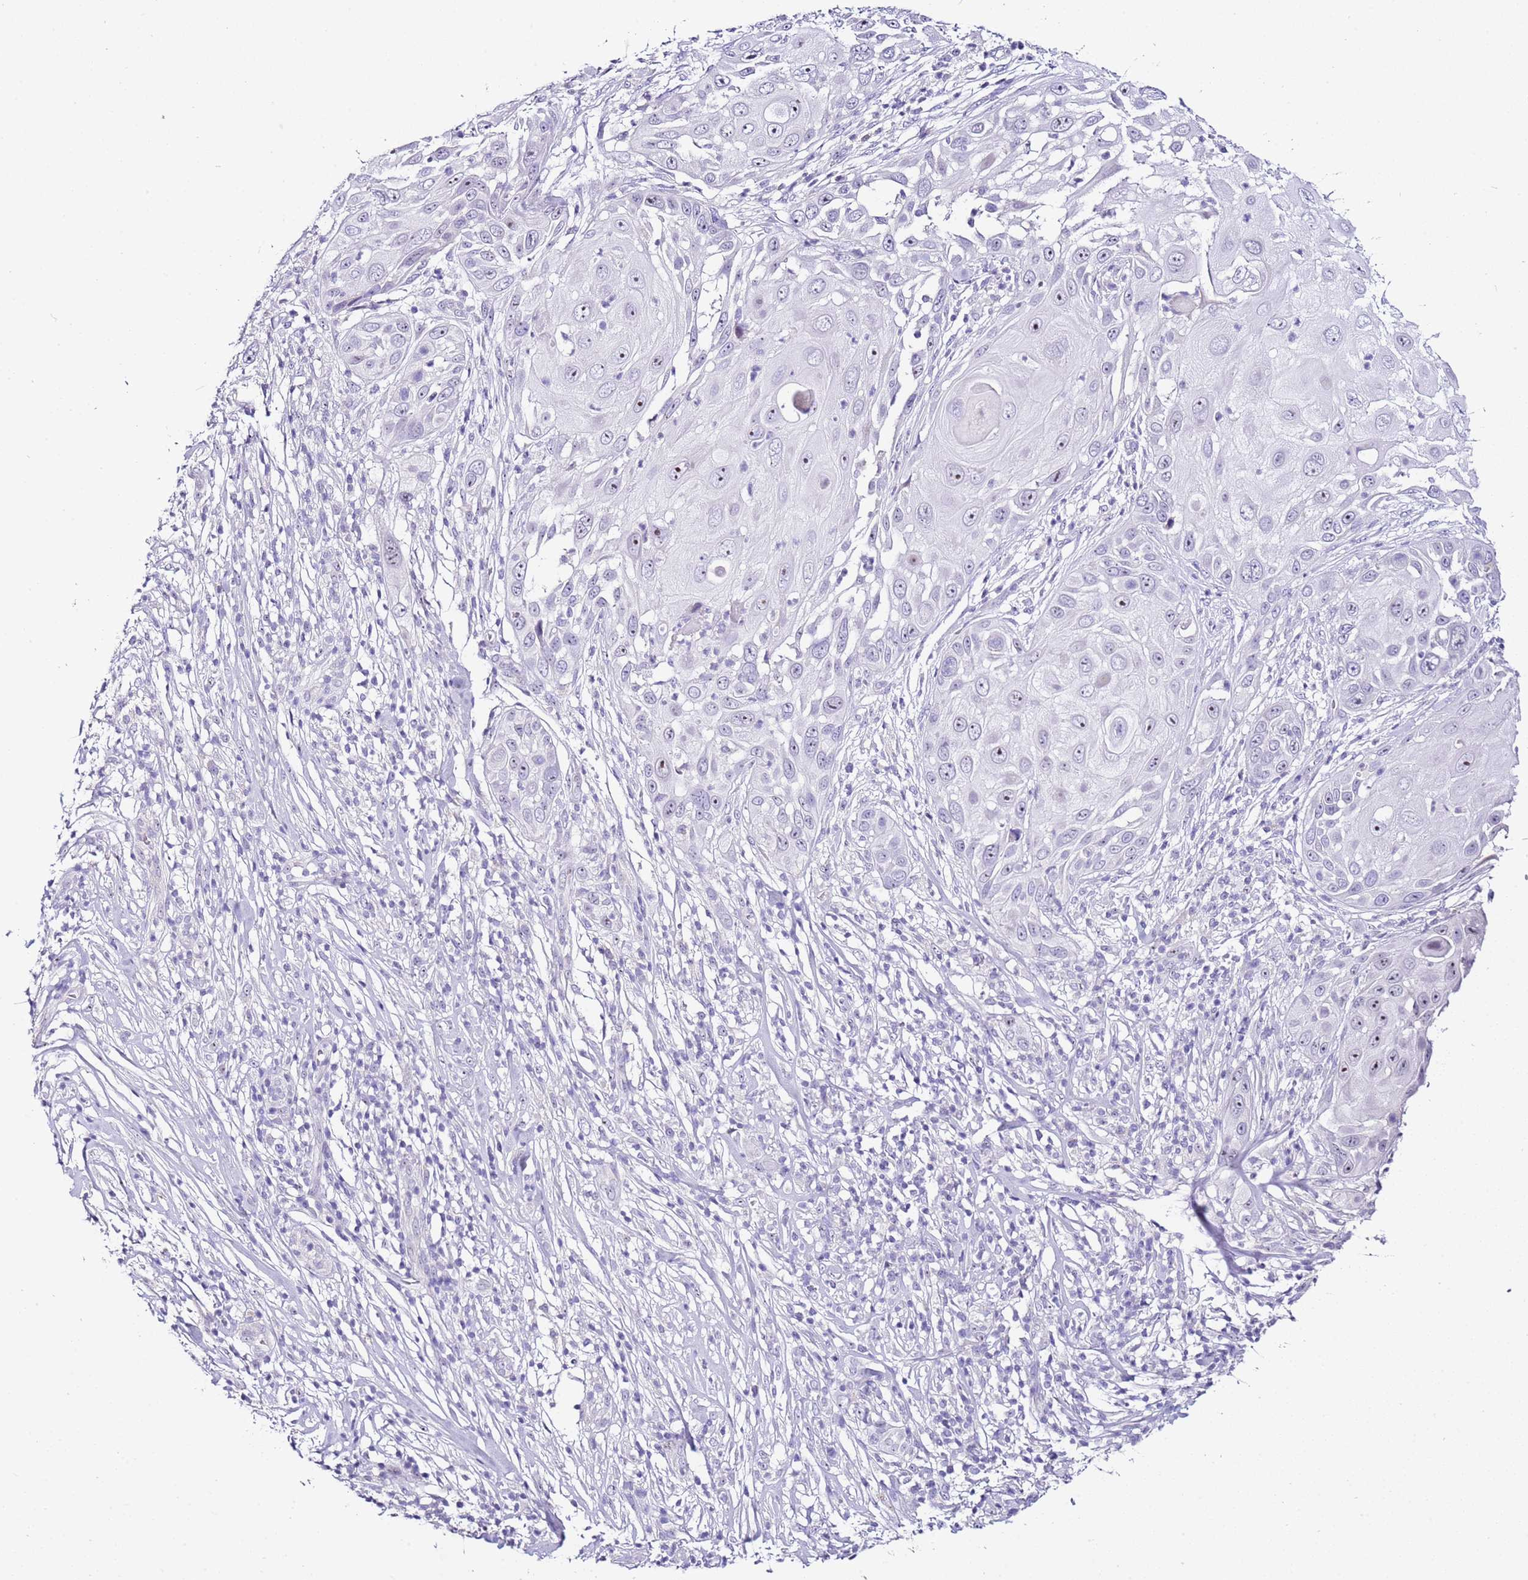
{"staining": {"intensity": "weak", "quantity": "<25%", "location": "nuclear"}, "tissue": "skin cancer", "cell_type": "Tumor cells", "image_type": "cancer", "snomed": [{"axis": "morphology", "description": "Squamous cell carcinoma, NOS"}, {"axis": "topography", "description": "Skin"}], "caption": "Photomicrograph shows no protein positivity in tumor cells of skin cancer tissue.", "gene": "HGD", "patient": {"sex": "female", "age": 44}}